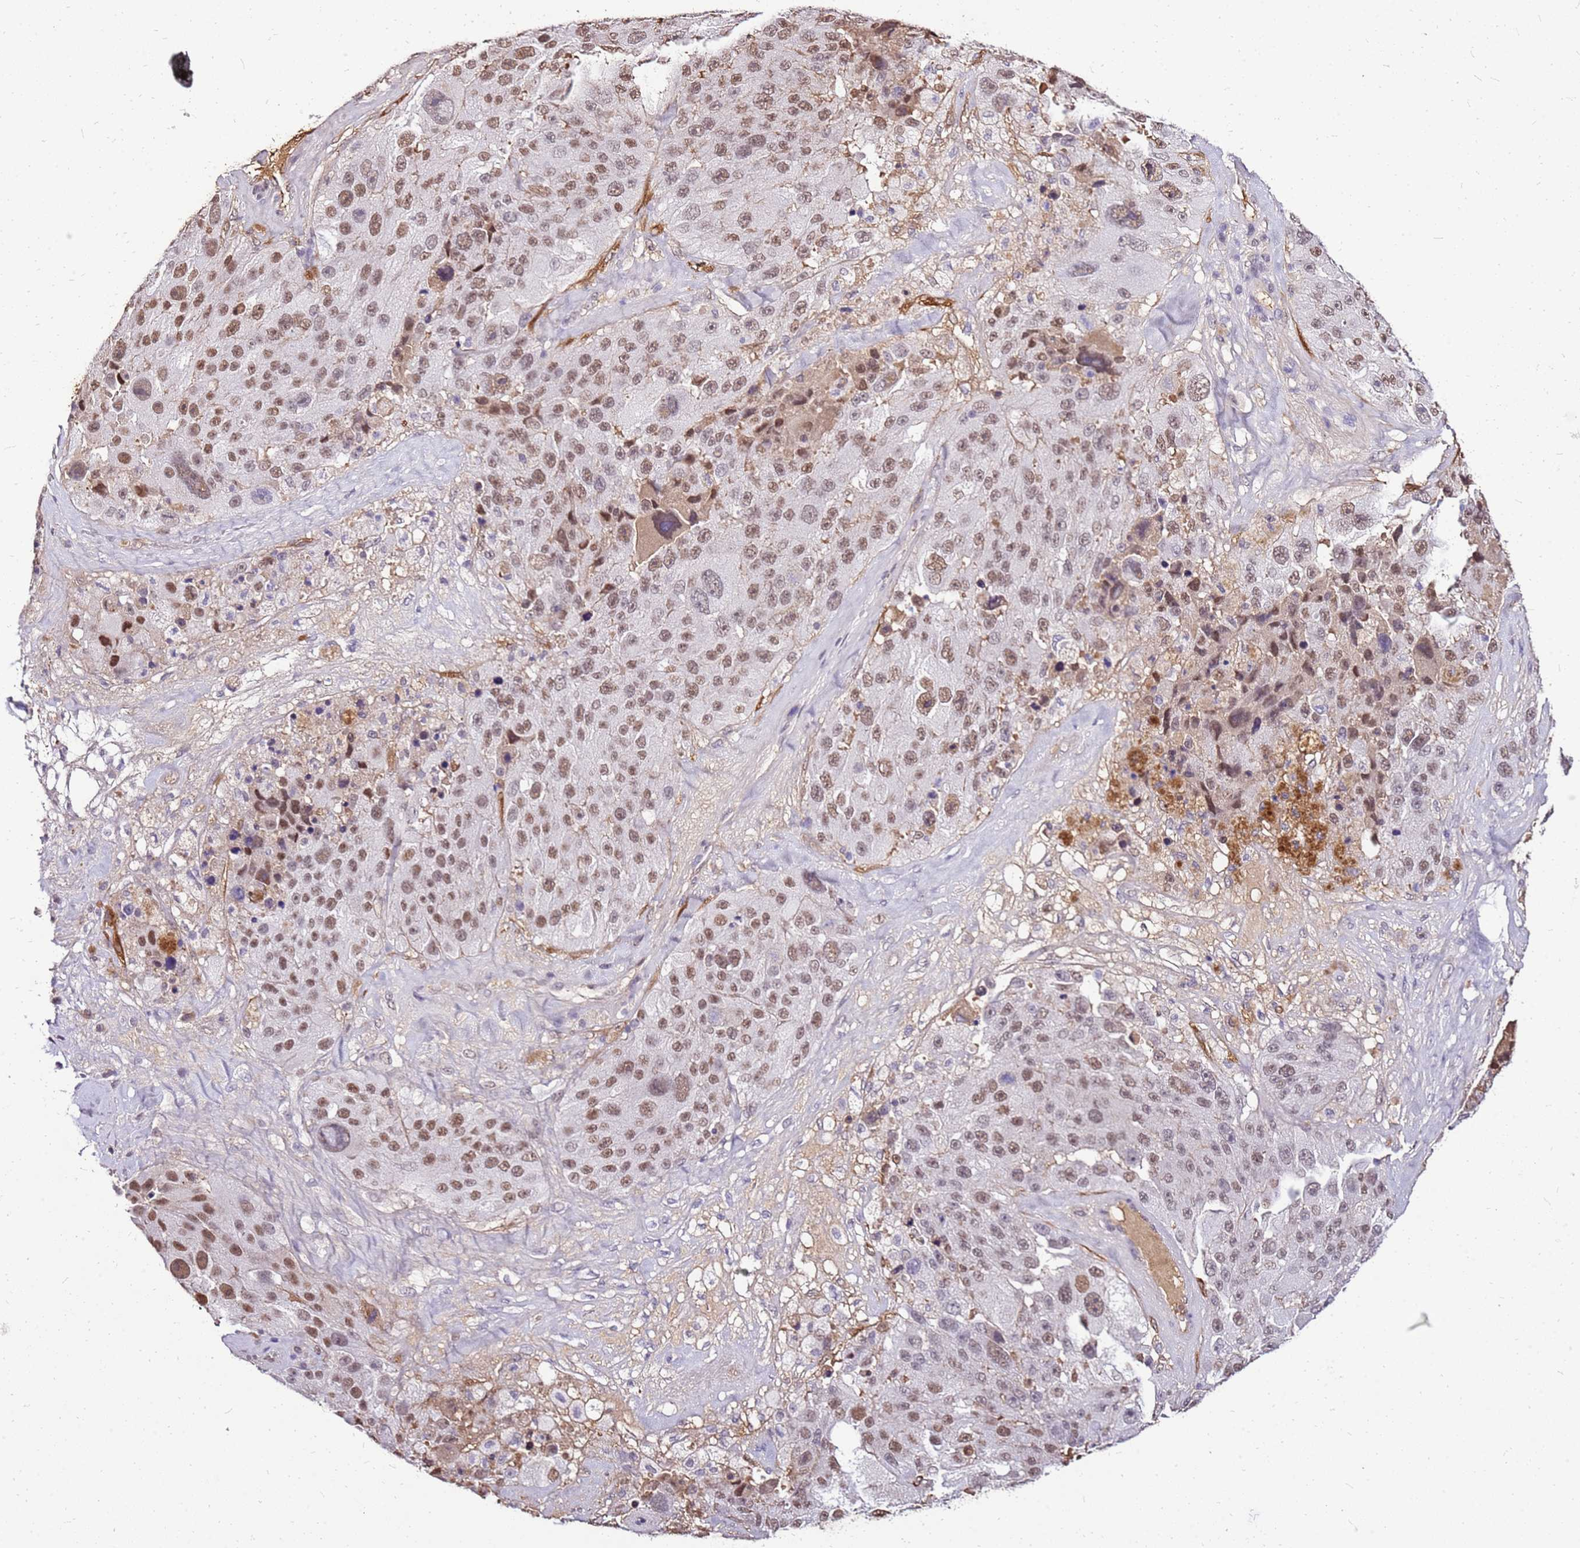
{"staining": {"intensity": "moderate", "quantity": ">75%", "location": "nuclear"}, "tissue": "melanoma", "cell_type": "Tumor cells", "image_type": "cancer", "snomed": [{"axis": "morphology", "description": "Malignant melanoma, Metastatic site"}, {"axis": "topography", "description": "Lymph node"}], "caption": "This is an image of immunohistochemistry (IHC) staining of malignant melanoma (metastatic site), which shows moderate positivity in the nuclear of tumor cells.", "gene": "ALDH1A3", "patient": {"sex": "male", "age": 62}}